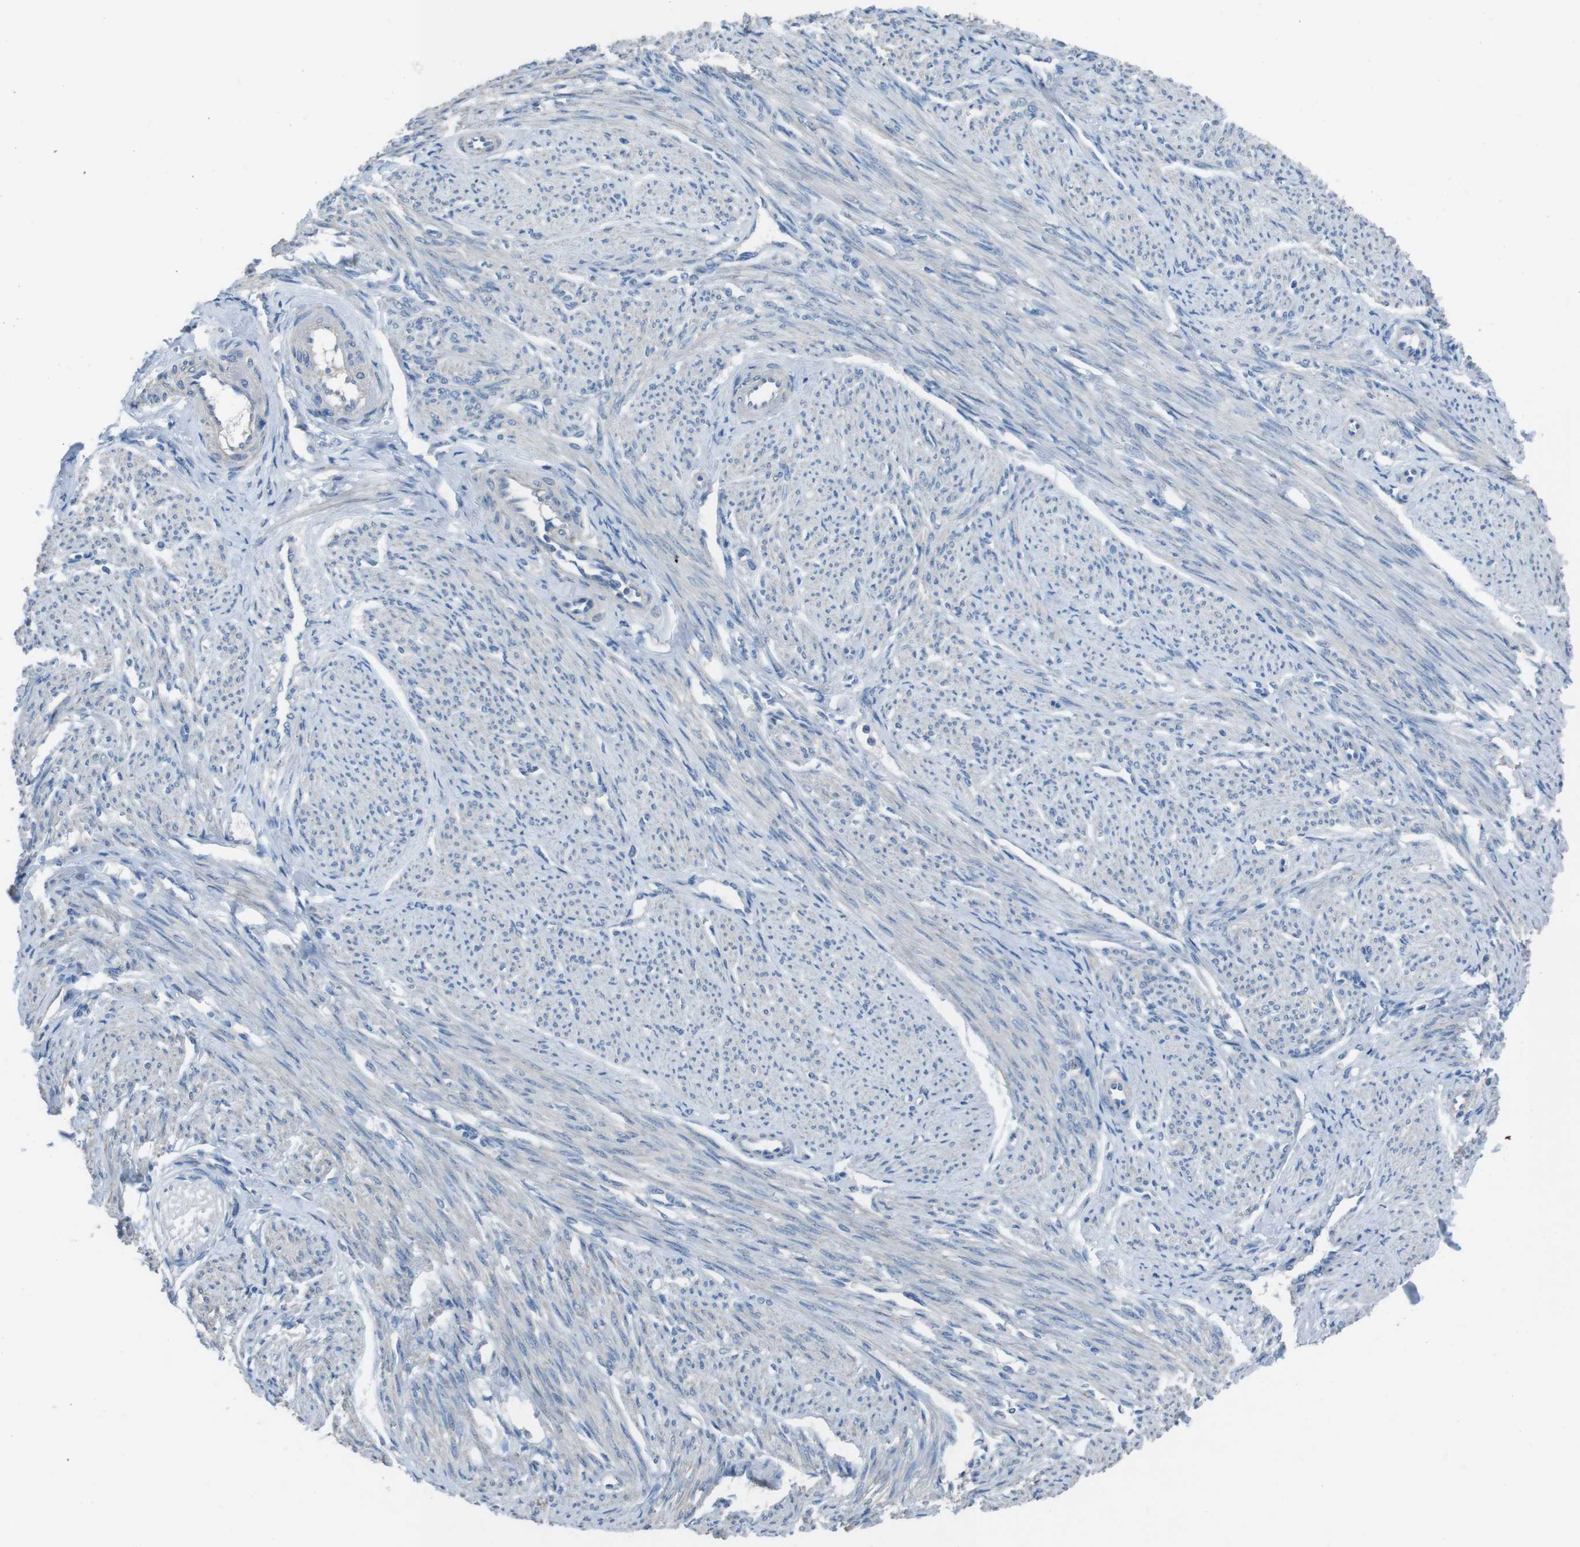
{"staining": {"intensity": "negative", "quantity": "none", "location": "none"}, "tissue": "smooth muscle", "cell_type": "Smooth muscle cells", "image_type": "normal", "snomed": [{"axis": "morphology", "description": "Normal tissue, NOS"}, {"axis": "topography", "description": "Smooth muscle"}], "caption": "The histopathology image shows no staining of smooth muscle cells in normal smooth muscle. (Stains: DAB immunohistochemistry with hematoxylin counter stain, Microscopy: brightfield microscopy at high magnification).", "gene": "CYP2C19", "patient": {"sex": "female", "age": 65}}